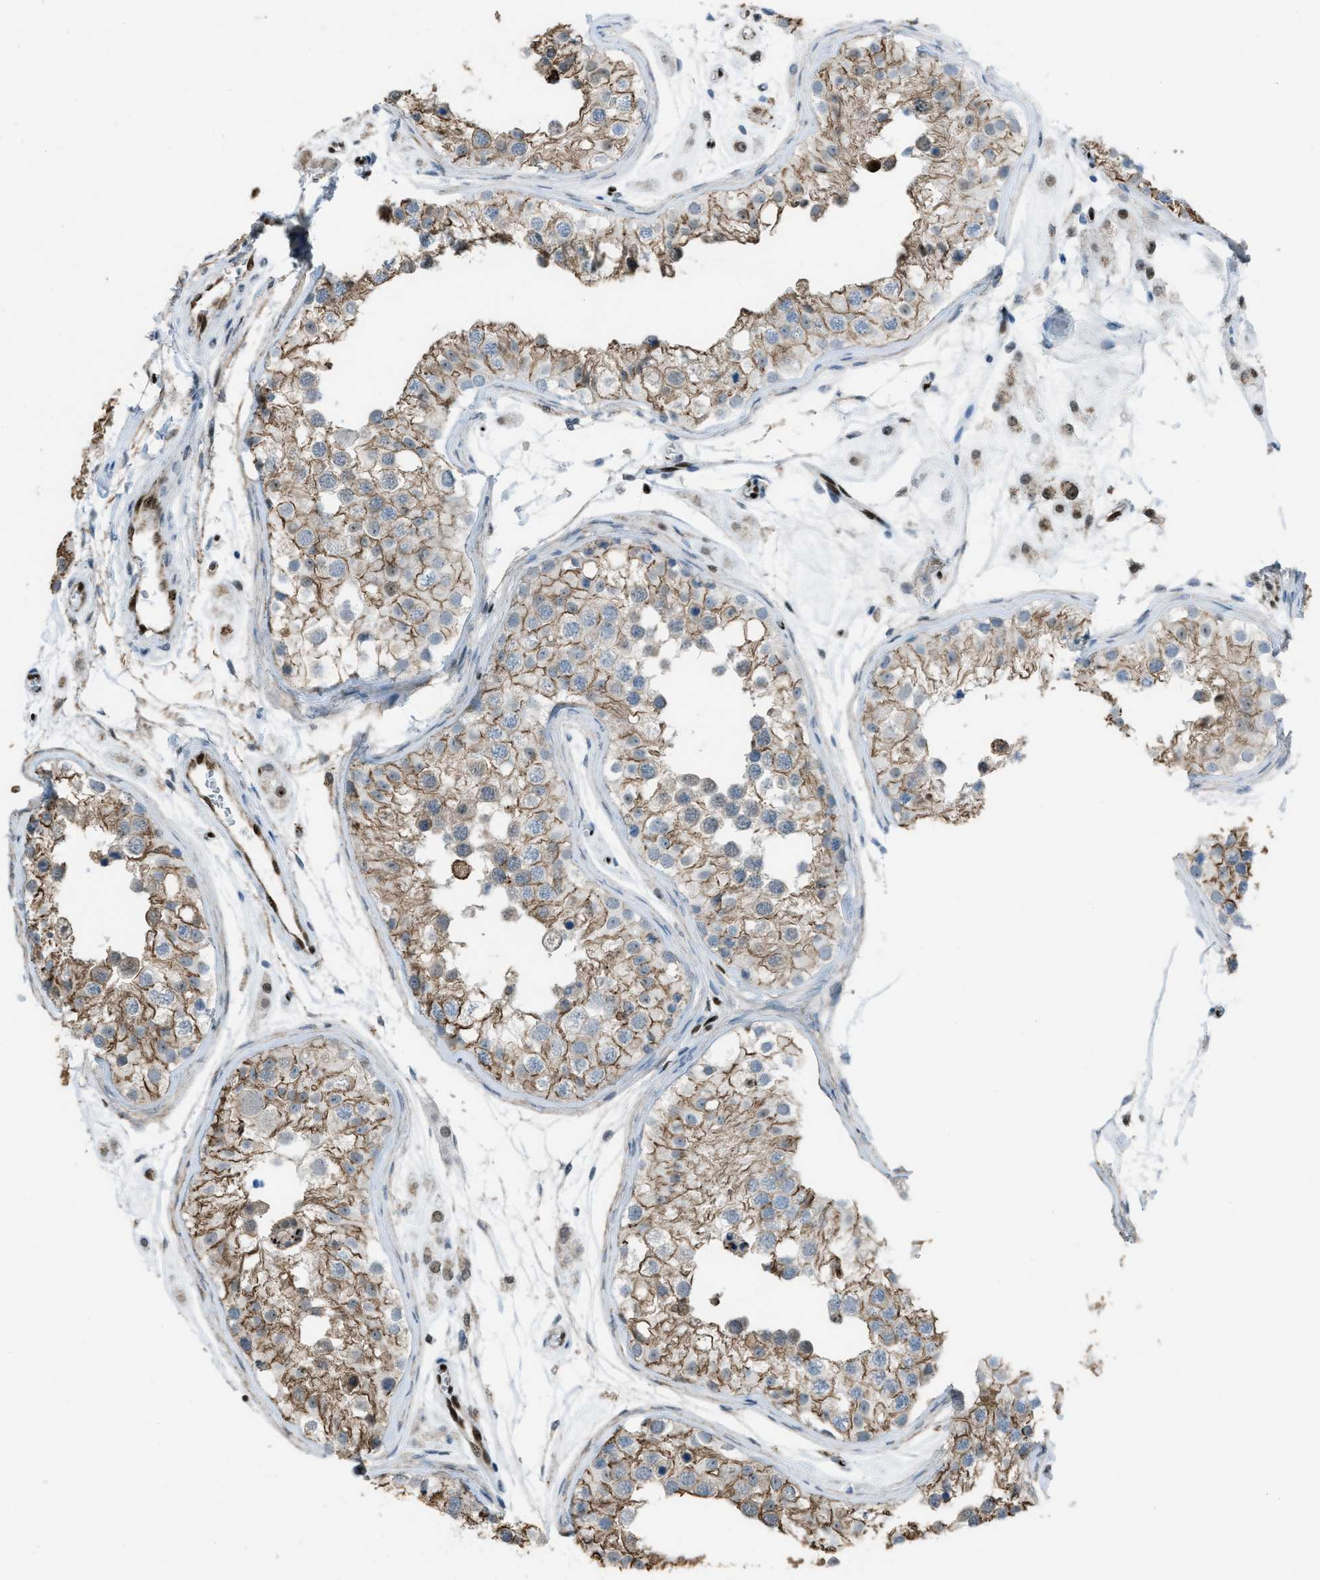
{"staining": {"intensity": "moderate", "quantity": ">75%", "location": "cytoplasmic/membranous"}, "tissue": "testis", "cell_type": "Cells in seminiferous ducts", "image_type": "normal", "snomed": [{"axis": "morphology", "description": "Normal tissue, NOS"}, {"axis": "morphology", "description": "Adenocarcinoma, metastatic, NOS"}, {"axis": "topography", "description": "Testis"}], "caption": "A brown stain labels moderate cytoplasmic/membranous positivity of a protein in cells in seminiferous ducts of benign human testis. Nuclei are stained in blue.", "gene": "SLFN5", "patient": {"sex": "male", "age": 26}}